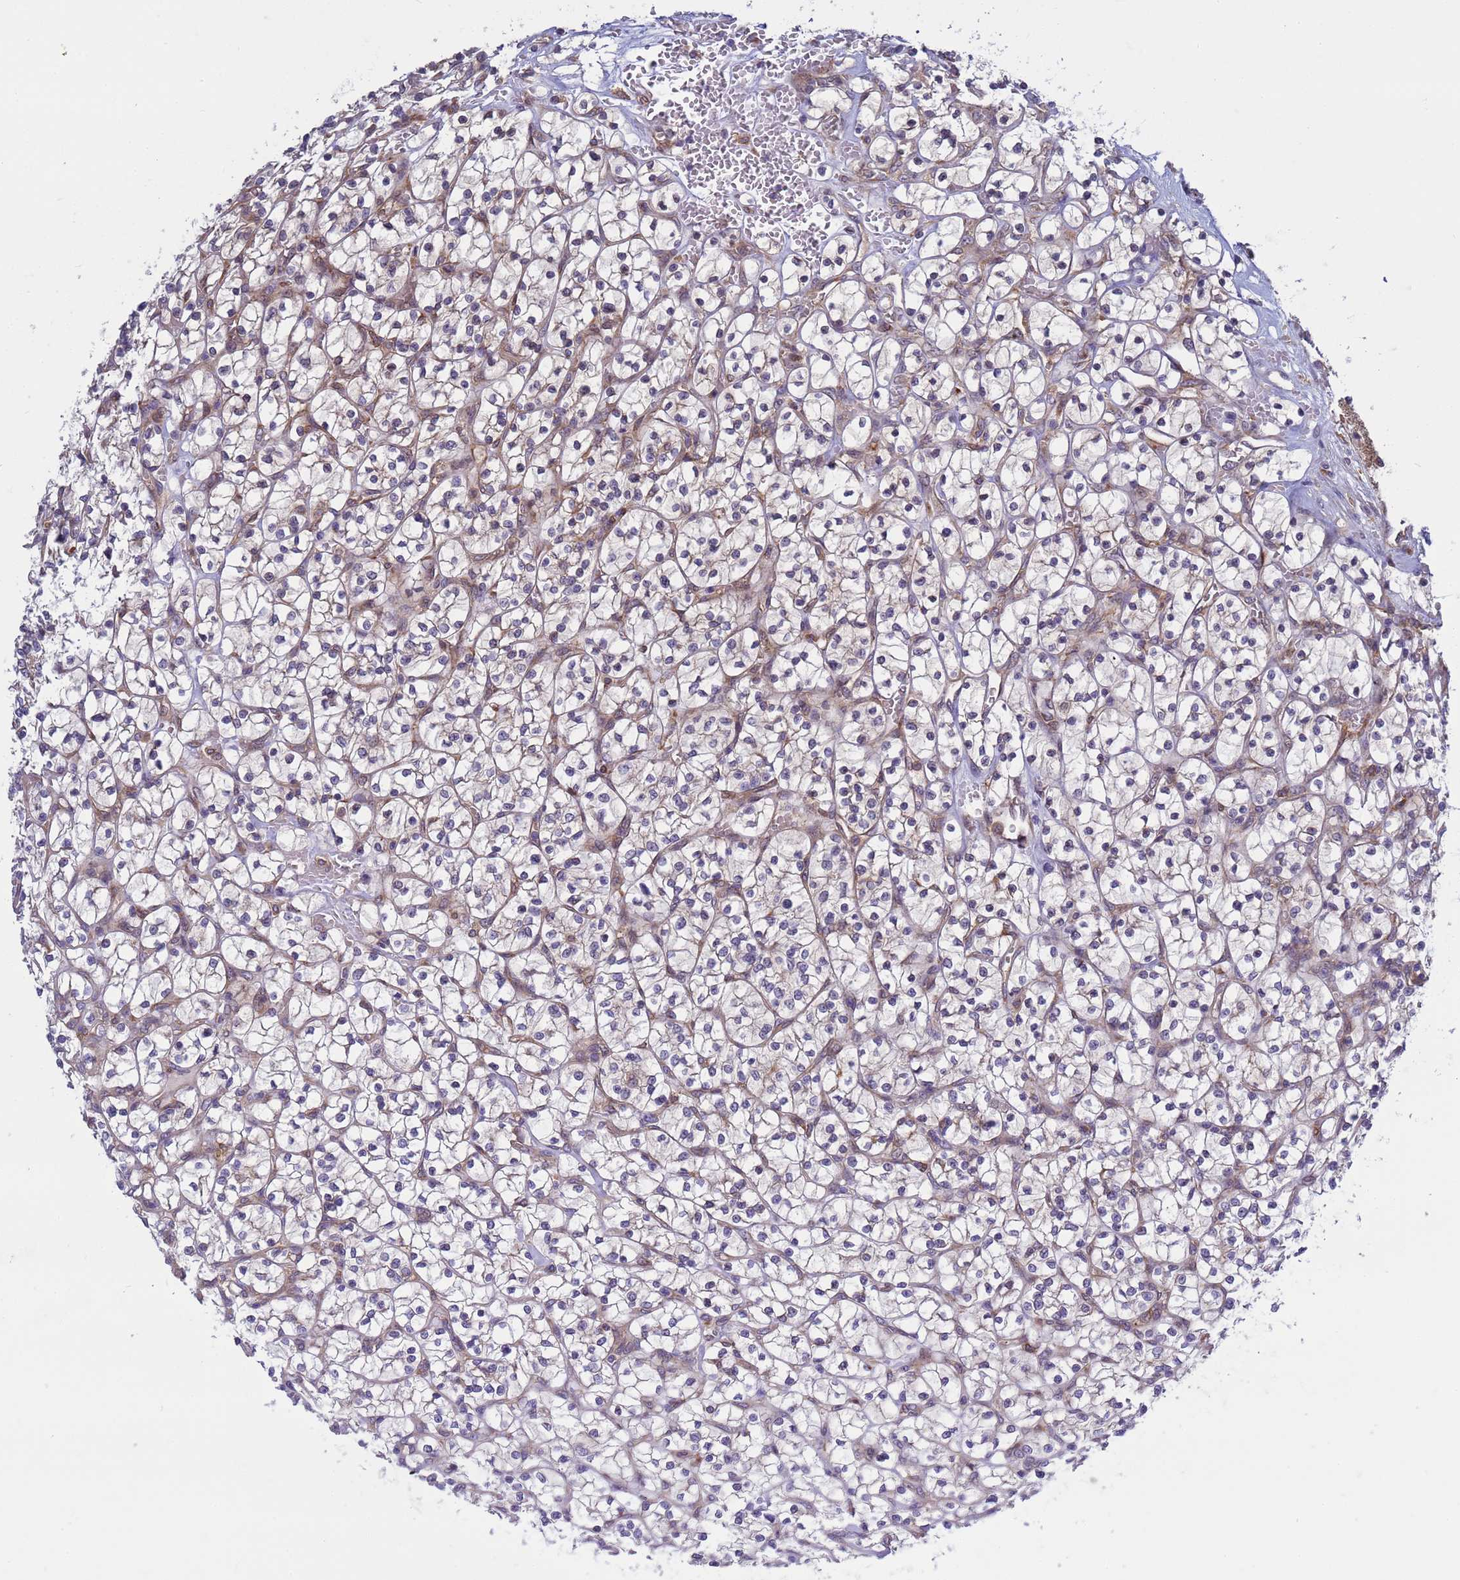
{"staining": {"intensity": "negative", "quantity": "none", "location": "none"}, "tissue": "renal cancer", "cell_type": "Tumor cells", "image_type": "cancer", "snomed": [{"axis": "morphology", "description": "Adenocarcinoma, NOS"}, {"axis": "topography", "description": "Kidney"}], "caption": "A photomicrograph of renal cancer stained for a protein demonstrates no brown staining in tumor cells.", "gene": "RAPGEF4", "patient": {"sex": "female", "age": 64}}